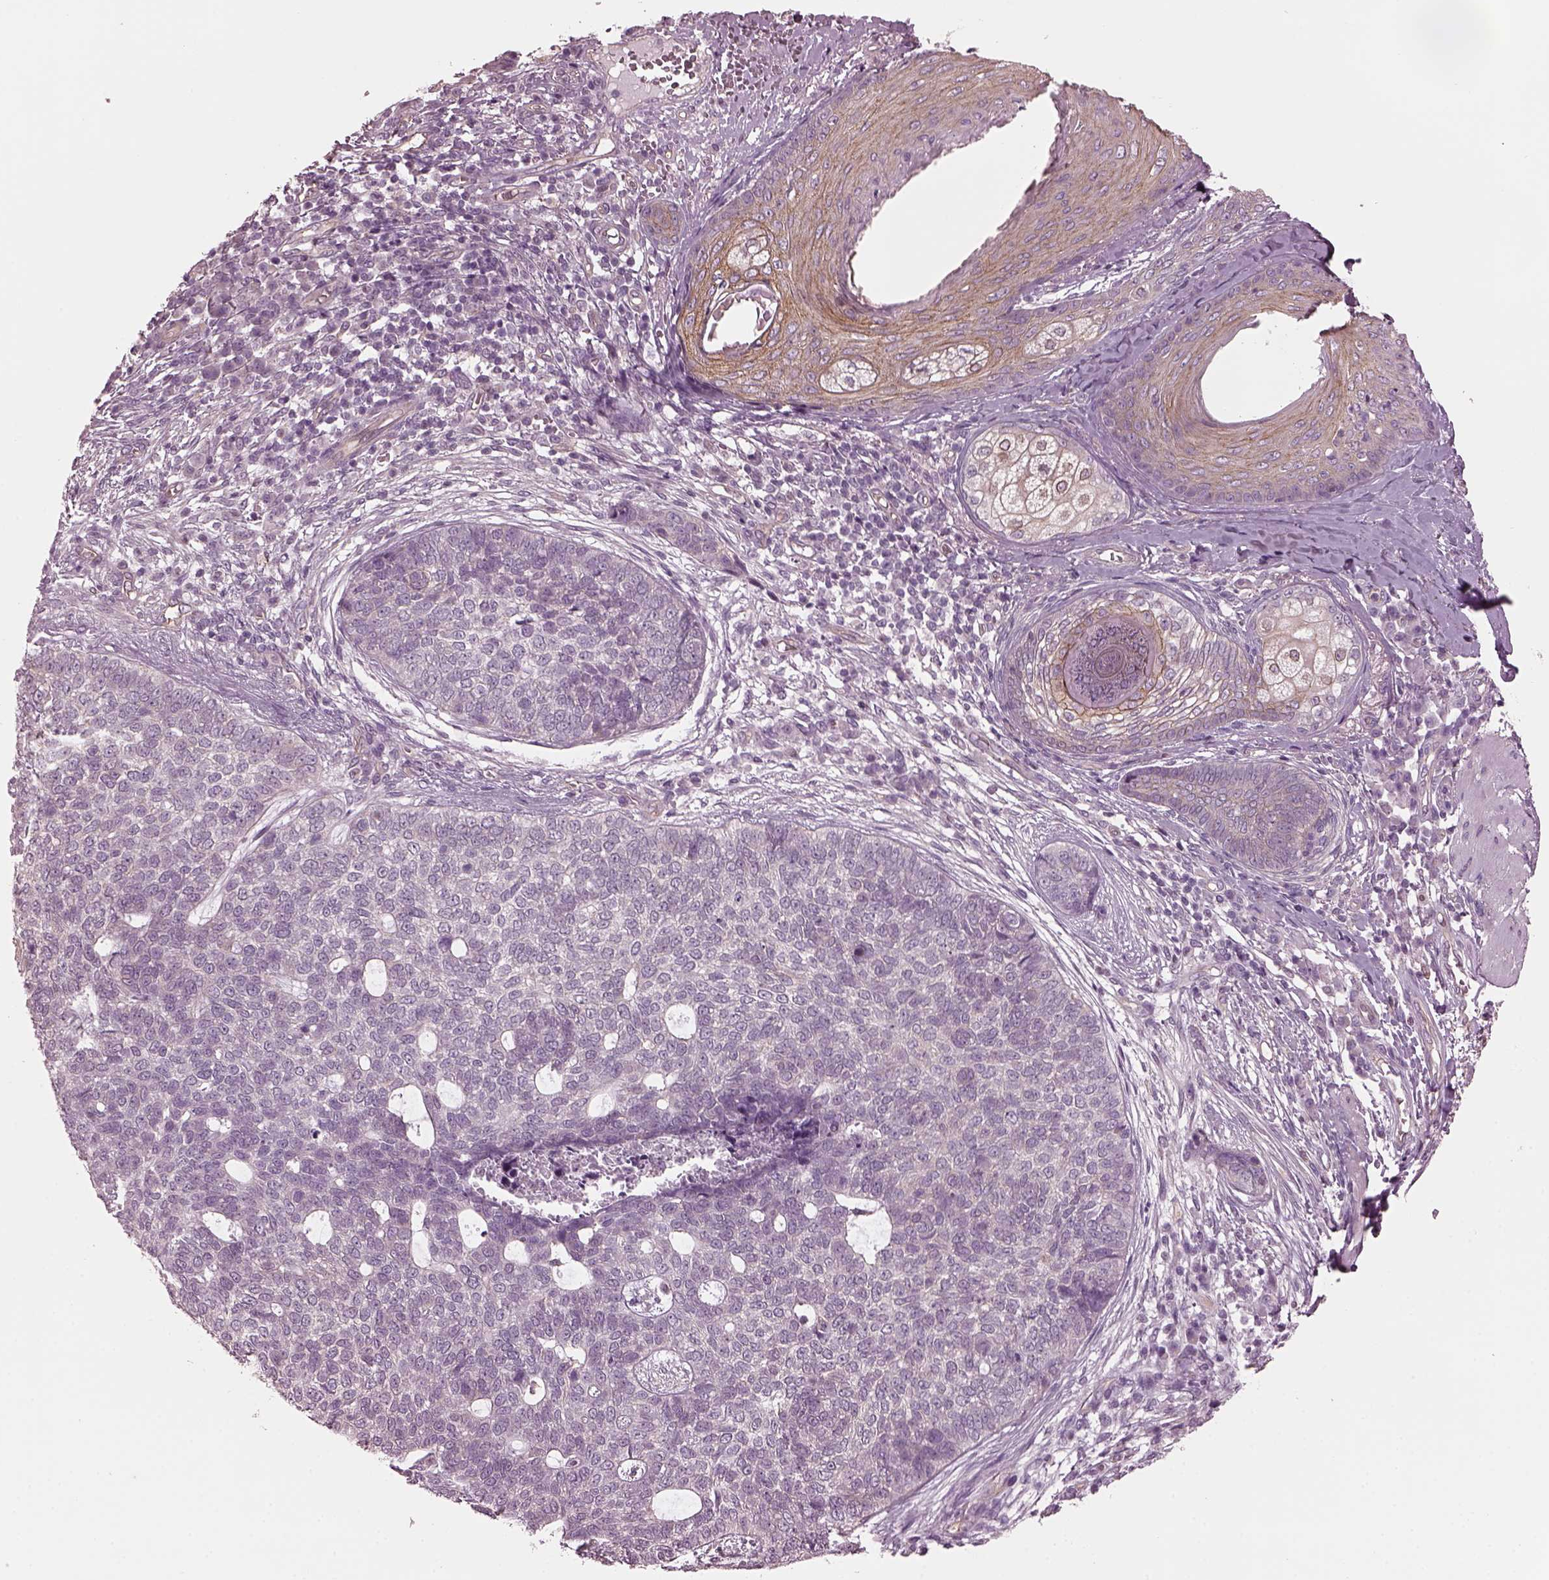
{"staining": {"intensity": "negative", "quantity": "none", "location": "none"}, "tissue": "skin cancer", "cell_type": "Tumor cells", "image_type": "cancer", "snomed": [{"axis": "morphology", "description": "Basal cell carcinoma"}, {"axis": "topography", "description": "Skin"}], "caption": "Tumor cells show no significant protein positivity in skin basal cell carcinoma. Brightfield microscopy of immunohistochemistry stained with DAB (brown) and hematoxylin (blue), captured at high magnification.", "gene": "ODAD1", "patient": {"sex": "female", "age": 69}}